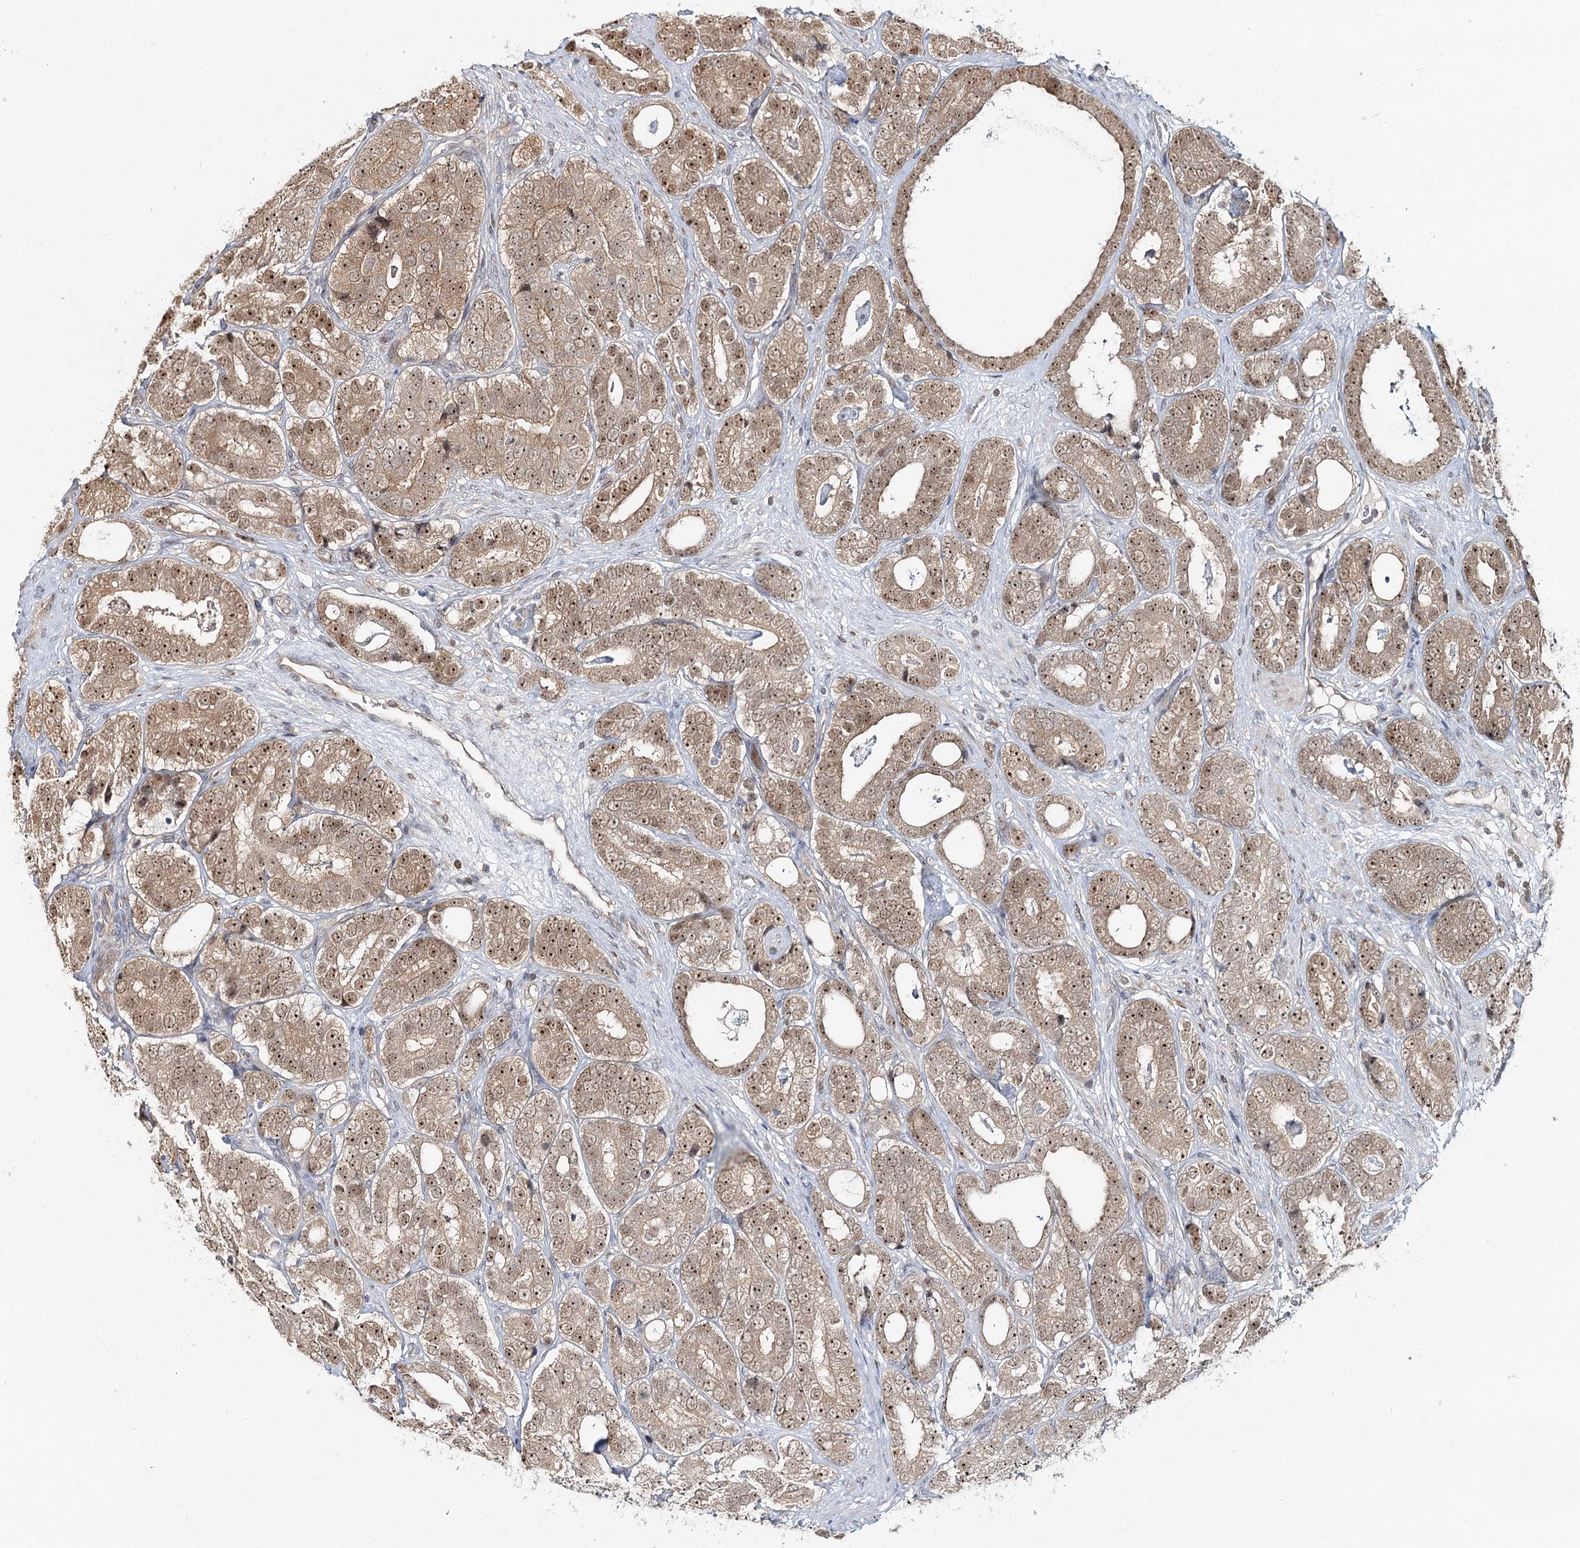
{"staining": {"intensity": "moderate", "quantity": ">75%", "location": "cytoplasmic/membranous,nuclear"}, "tissue": "prostate cancer", "cell_type": "Tumor cells", "image_type": "cancer", "snomed": [{"axis": "morphology", "description": "Adenocarcinoma, High grade"}, {"axis": "topography", "description": "Prostate"}], "caption": "Protein staining shows moderate cytoplasmic/membranous and nuclear positivity in about >75% of tumor cells in prostate high-grade adenocarcinoma.", "gene": "FAM120B", "patient": {"sex": "male", "age": 56}}